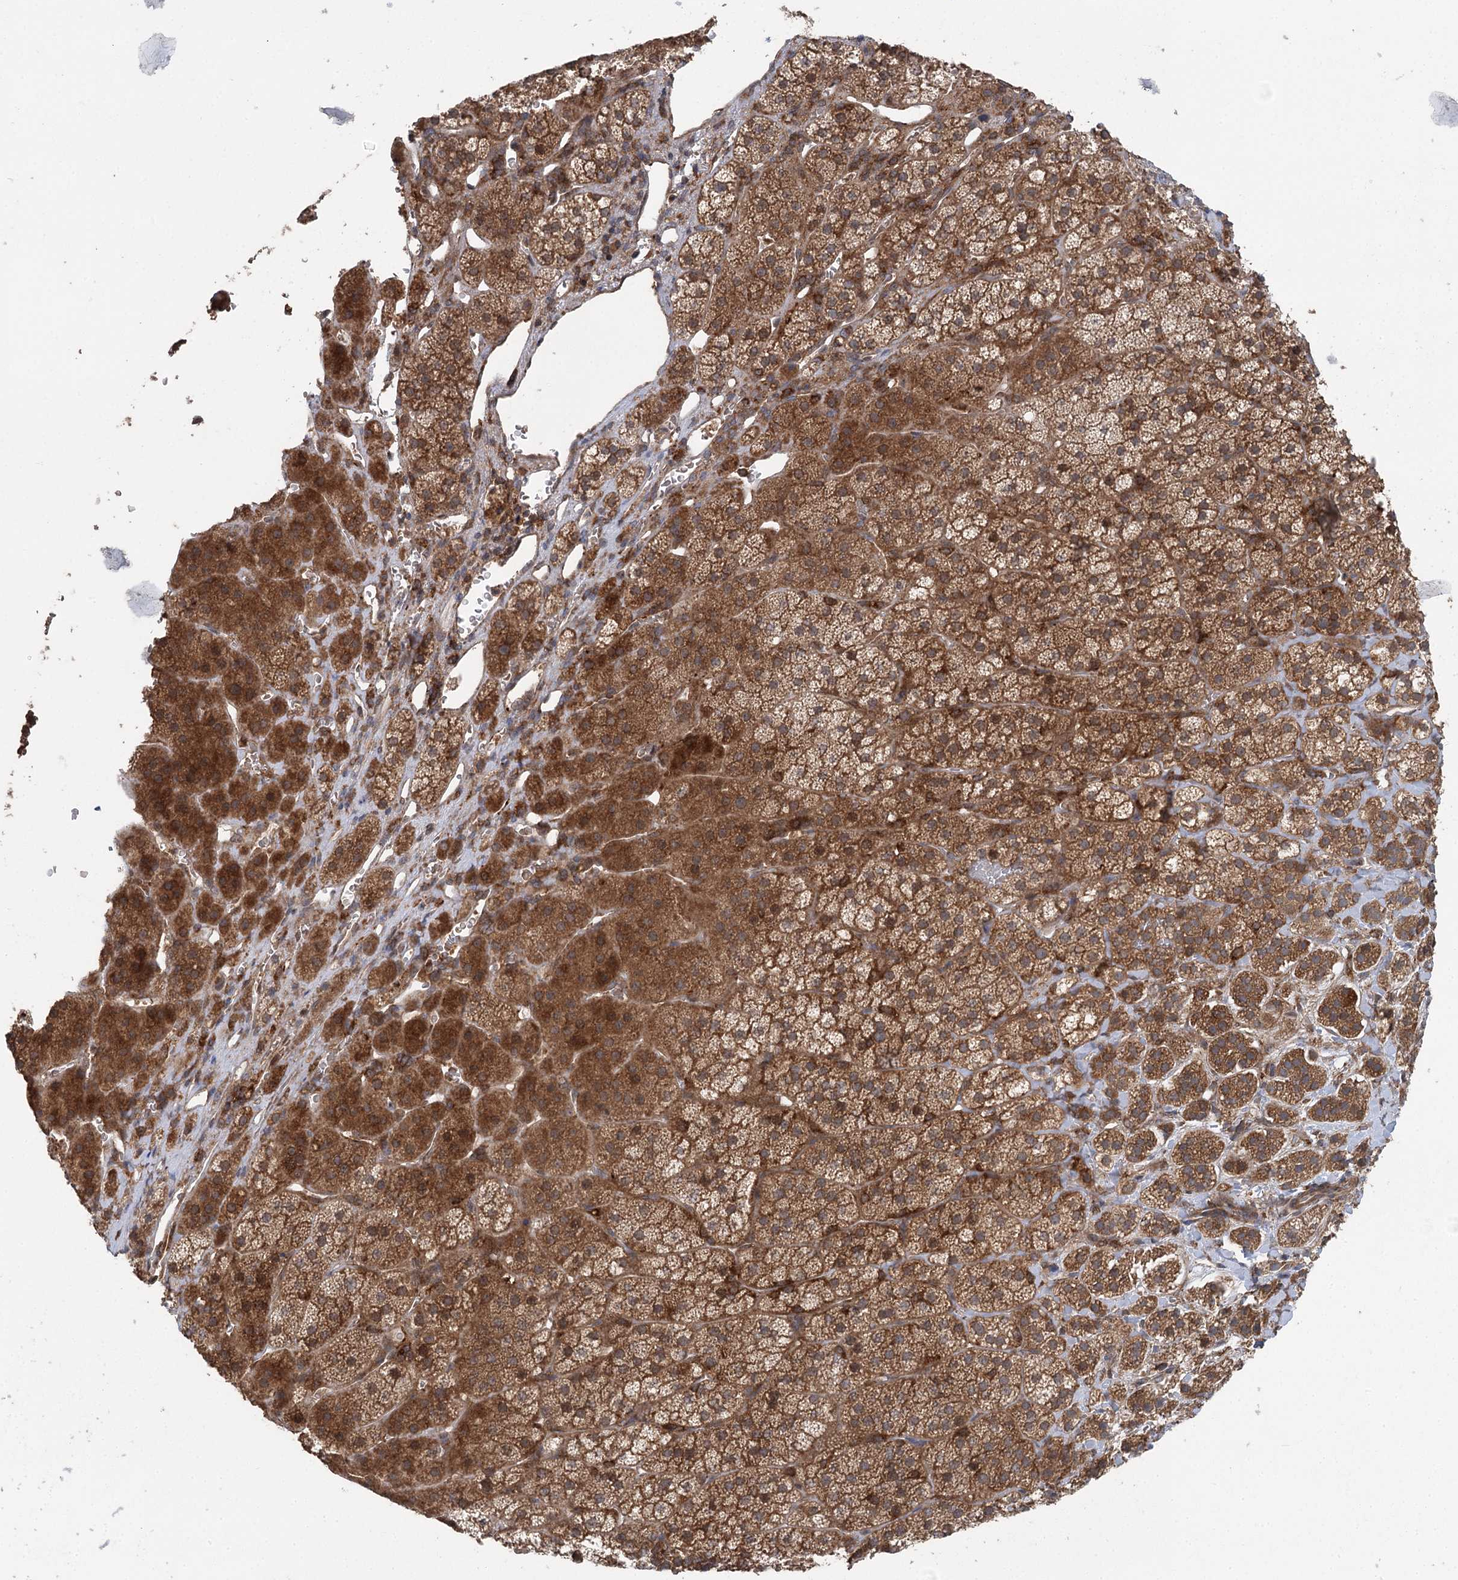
{"staining": {"intensity": "moderate", "quantity": "25%-75%", "location": "cytoplasmic/membranous"}, "tissue": "adrenal gland", "cell_type": "Glandular cells", "image_type": "normal", "snomed": [{"axis": "morphology", "description": "Normal tissue, NOS"}, {"axis": "topography", "description": "Adrenal gland"}], "caption": "Protein expression analysis of normal adrenal gland reveals moderate cytoplasmic/membranous staining in approximately 25%-75% of glandular cells.", "gene": "C12orf4", "patient": {"sex": "female", "age": 44}}